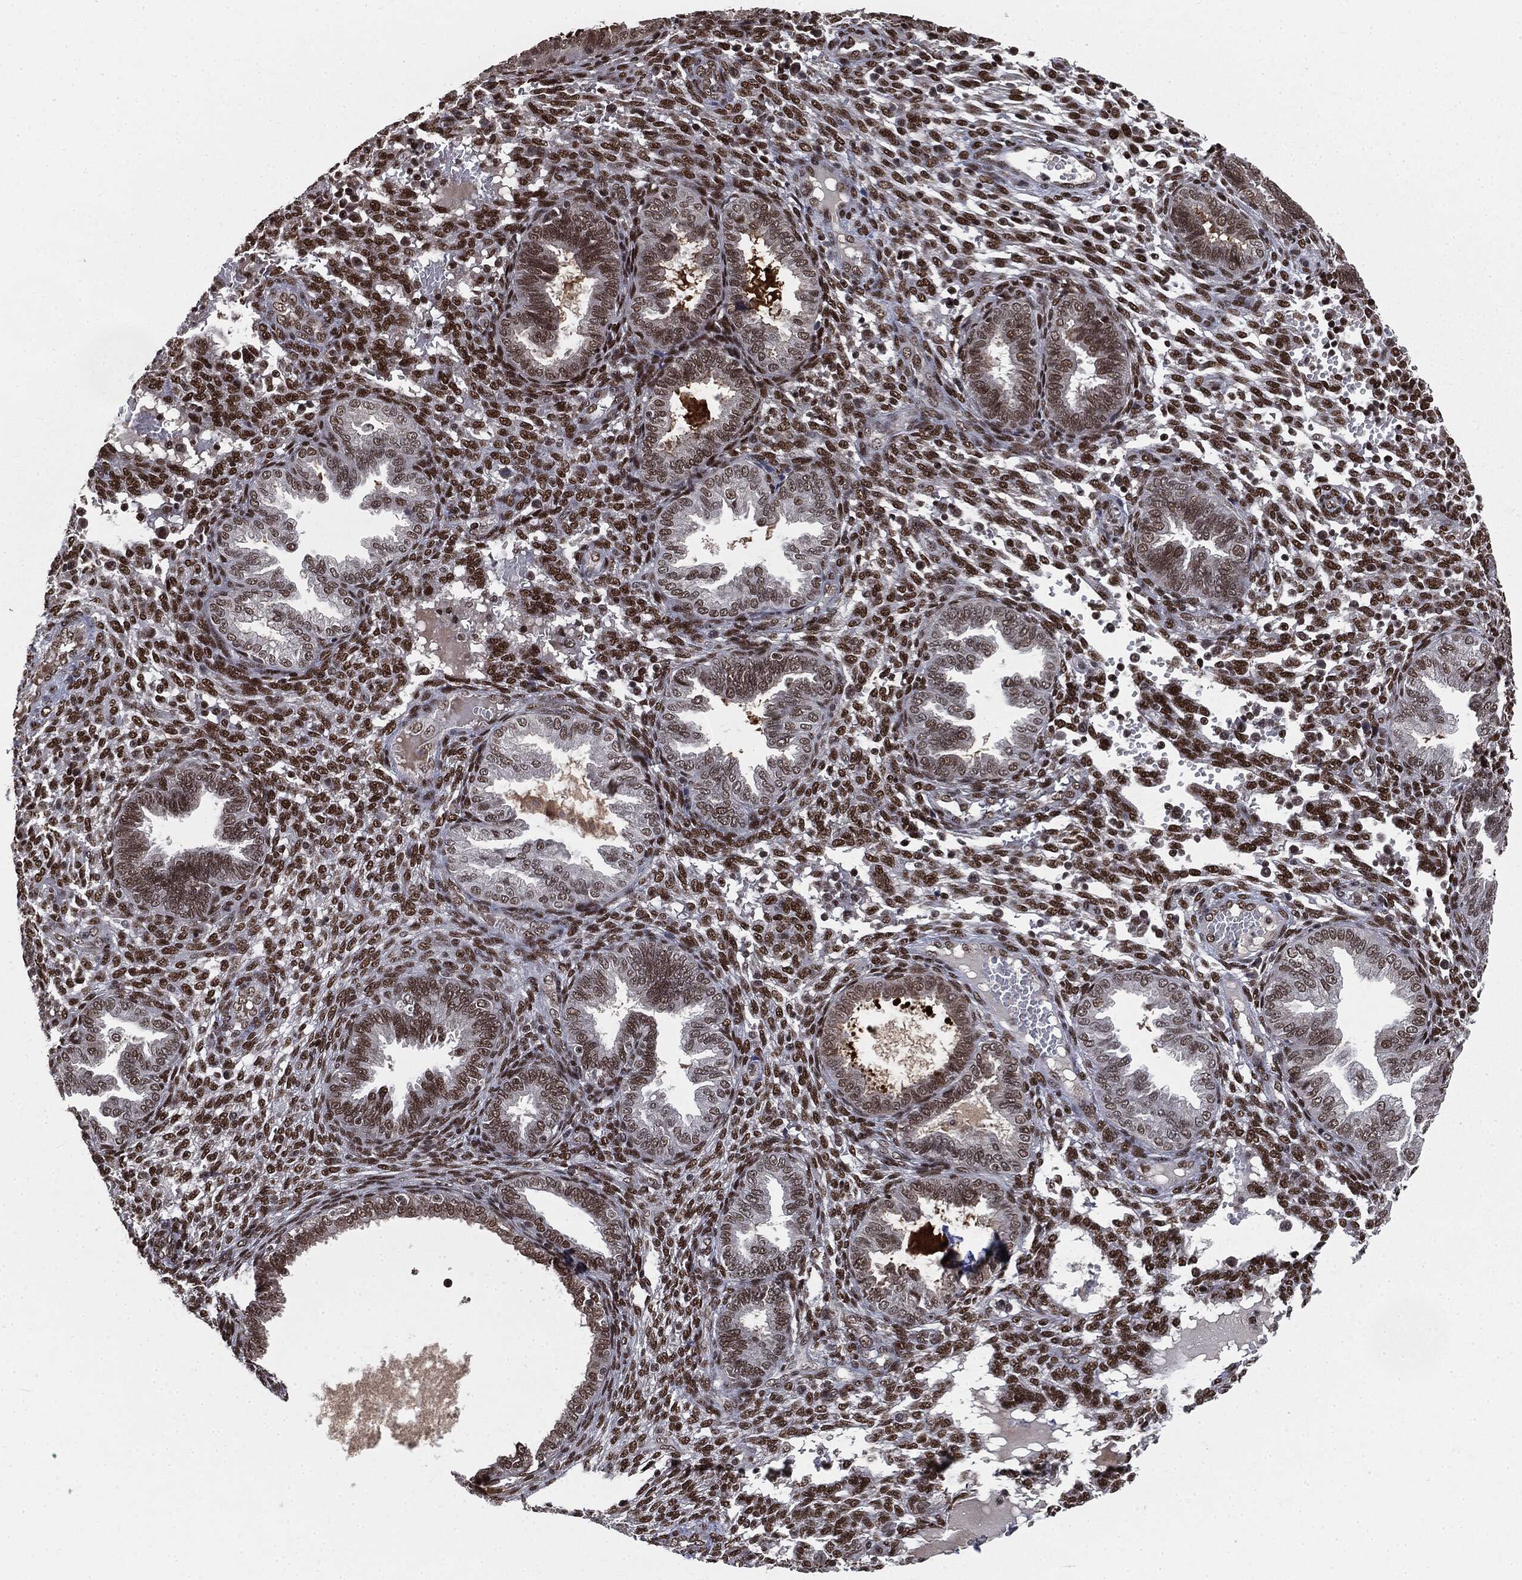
{"staining": {"intensity": "strong", "quantity": ">75%", "location": "nuclear"}, "tissue": "endometrium", "cell_type": "Cells in endometrial stroma", "image_type": "normal", "snomed": [{"axis": "morphology", "description": "Normal tissue, NOS"}, {"axis": "topography", "description": "Endometrium"}], "caption": "Endometrium stained with a brown dye demonstrates strong nuclear positive staining in approximately >75% of cells in endometrial stroma.", "gene": "DPH2", "patient": {"sex": "female", "age": 42}}